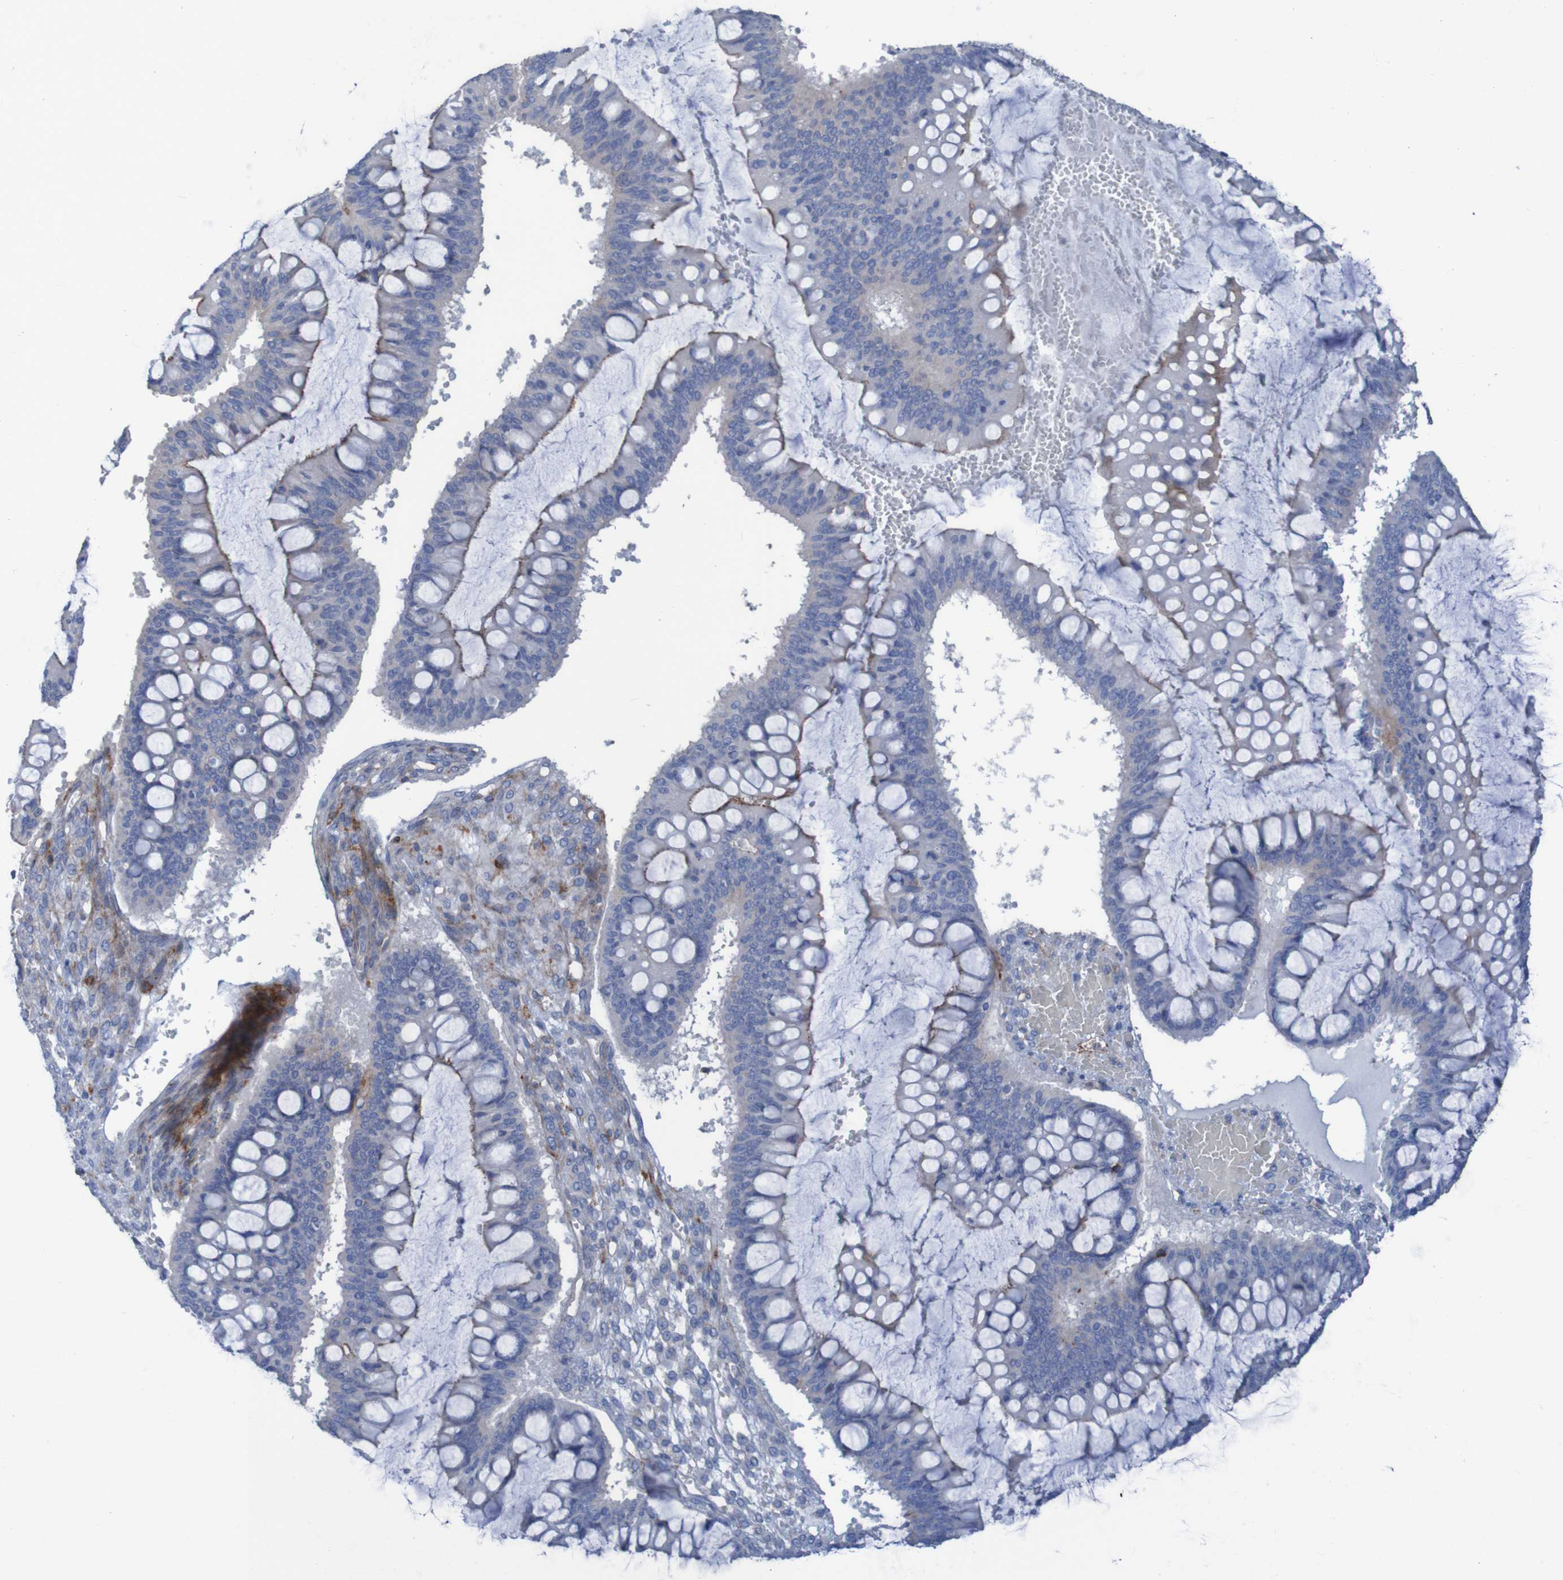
{"staining": {"intensity": "moderate", "quantity": "<25%", "location": "cytoplasmic/membranous"}, "tissue": "ovarian cancer", "cell_type": "Tumor cells", "image_type": "cancer", "snomed": [{"axis": "morphology", "description": "Cystadenocarcinoma, mucinous, NOS"}, {"axis": "topography", "description": "Ovary"}], "caption": "Immunohistochemical staining of human ovarian cancer displays moderate cytoplasmic/membranous protein positivity in about <25% of tumor cells. (brown staining indicates protein expression, while blue staining denotes nuclei).", "gene": "RNF182", "patient": {"sex": "female", "age": 73}}